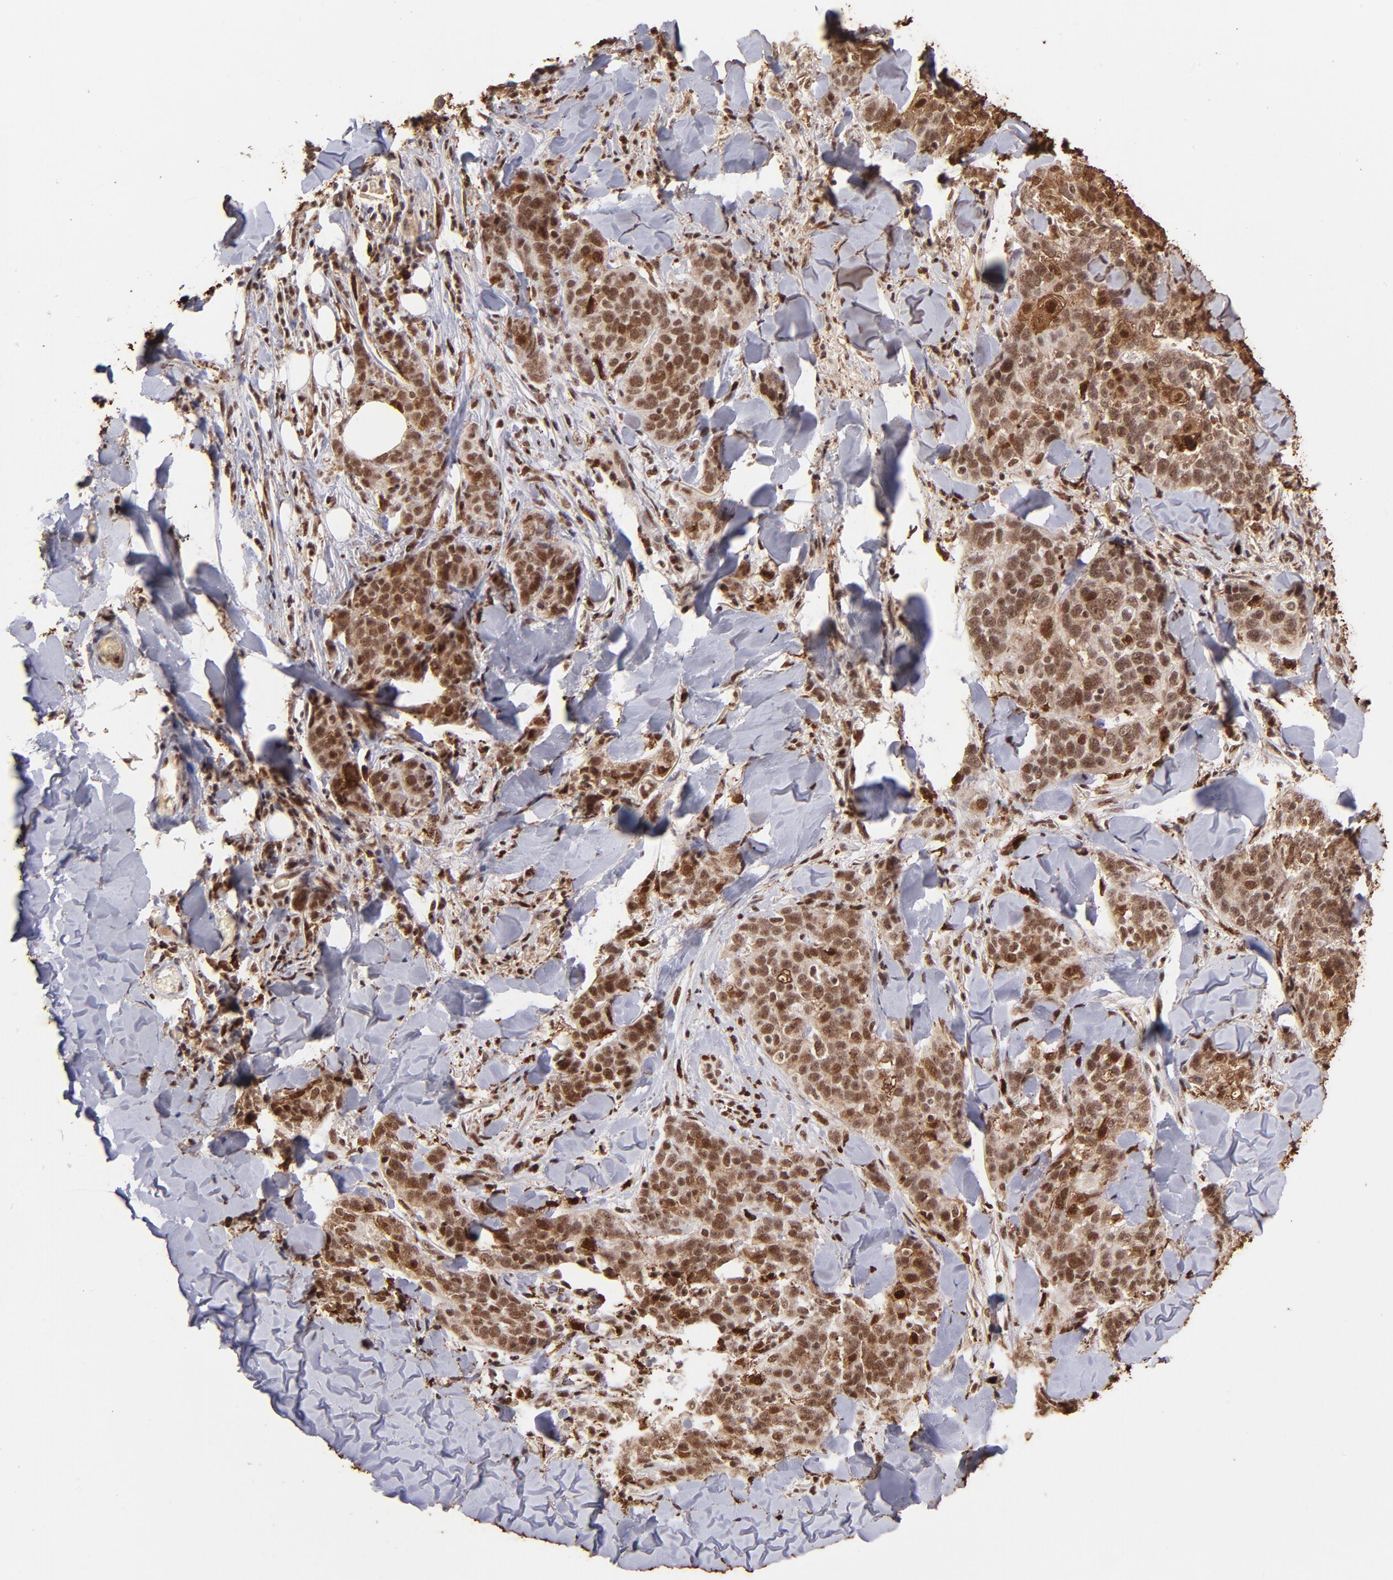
{"staining": {"intensity": "moderate", "quantity": ">75%", "location": "cytoplasmic/membranous,nuclear"}, "tissue": "skin cancer", "cell_type": "Tumor cells", "image_type": "cancer", "snomed": [{"axis": "morphology", "description": "Normal tissue, NOS"}, {"axis": "morphology", "description": "Squamous cell carcinoma, NOS"}, {"axis": "topography", "description": "Skin"}], "caption": "Protein staining of skin squamous cell carcinoma tissue displays moderate cytoplasmic/membranous and nuclear positivity in approximately >75% of tumor cells.", "gene": "ZFX", "patient": {"sex": "female", "age": 83}}